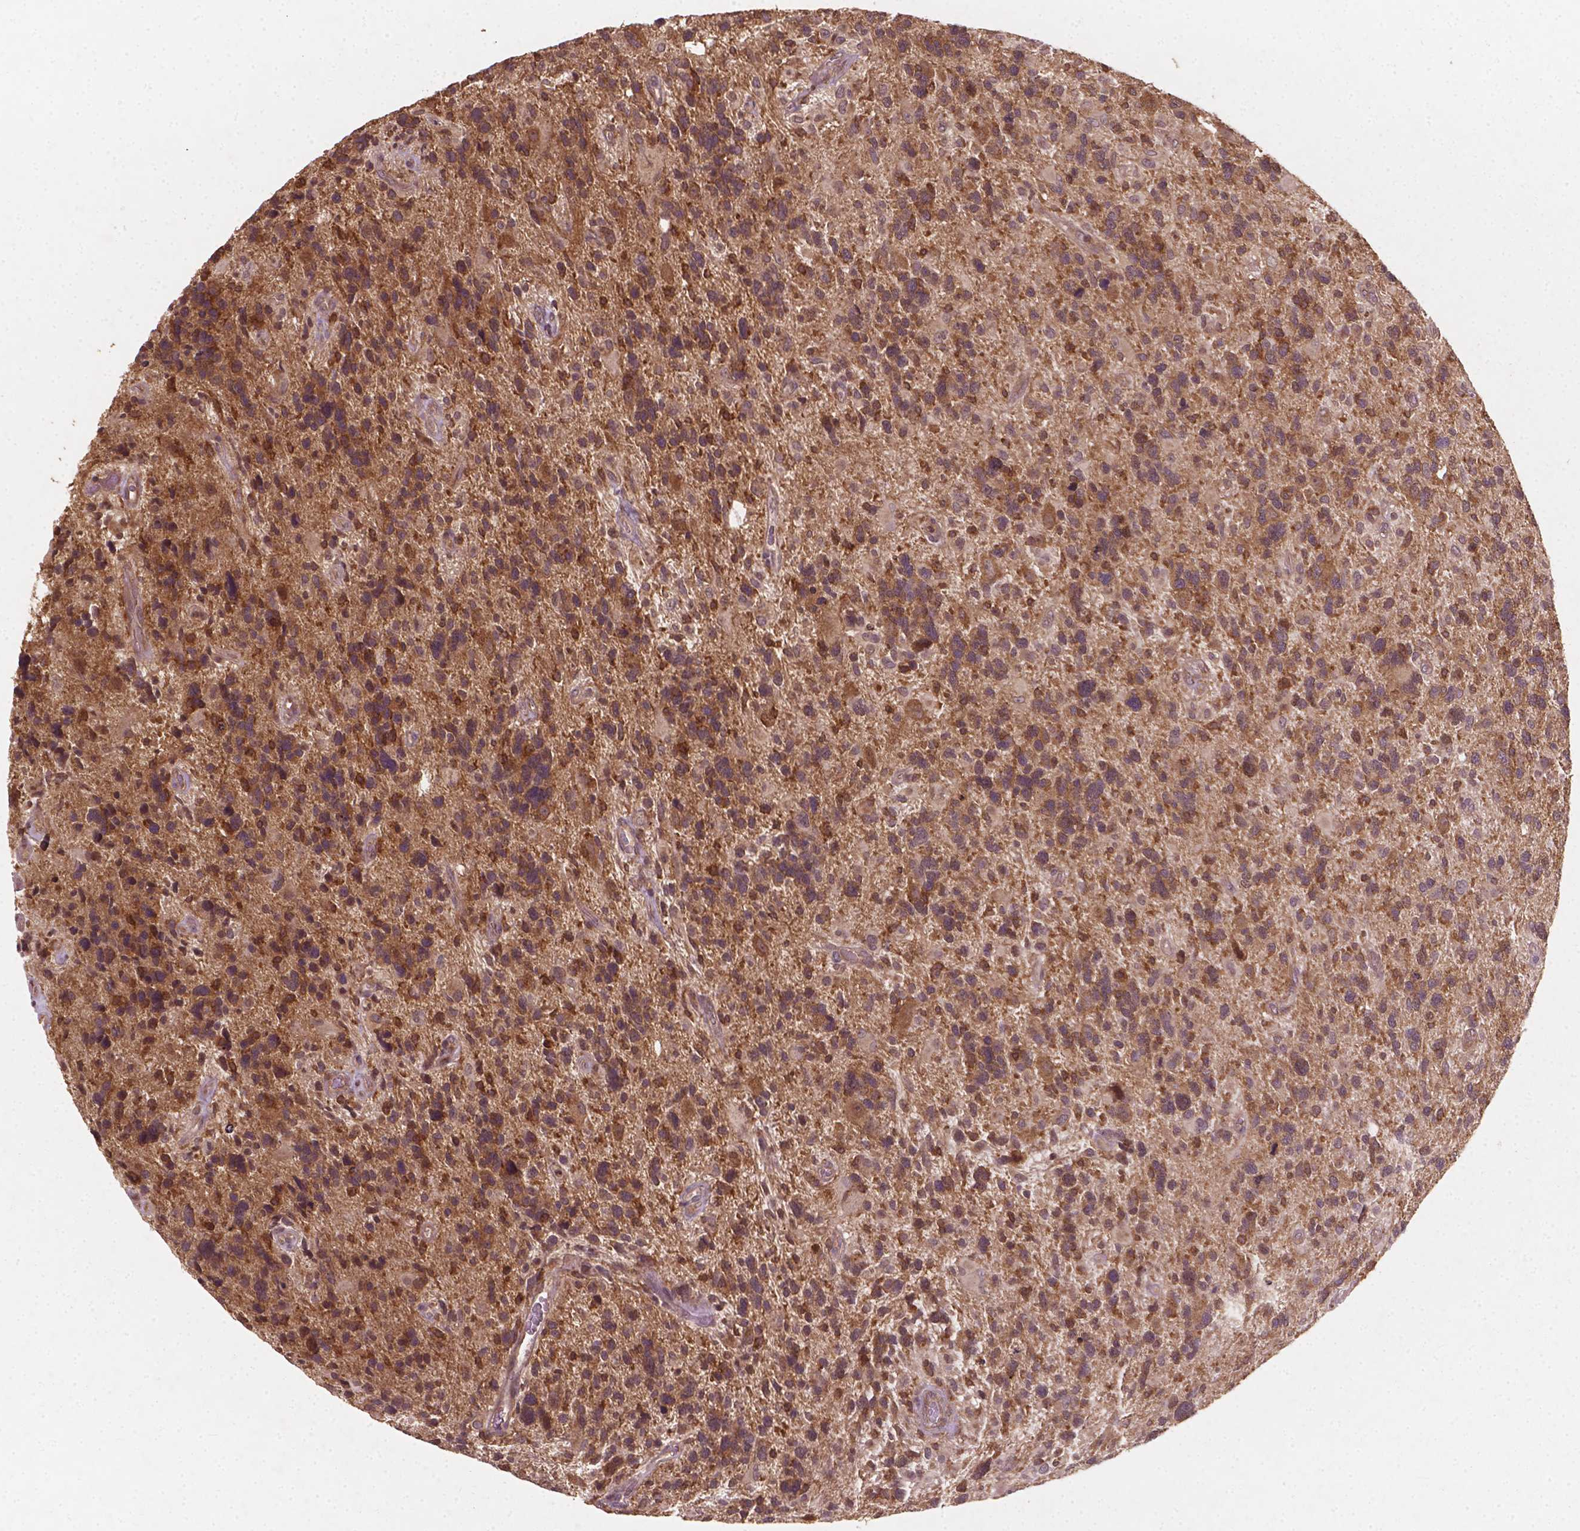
{"staining": {"intensity": "moderate", "quantity": ">75%", "location": "cytoplasmic/membranous"}, "tissue": "glioma", "cell_type": "Tumor cells", "image_type": "cancer", "snomed": [{"axis": "morphology", "description": "Glioma, malignant, High grade"}, {"axis": "topography", "description": "Brain"}], "caption": "Human malignant glioma (high-grade) stained for a protein (brown) shows moderate cytoplasmic/membranous positive positivity in approximately >75% of tumor cells.", "gene": "CYFIP2", "patient": {"sex": "male", "age": 49}}